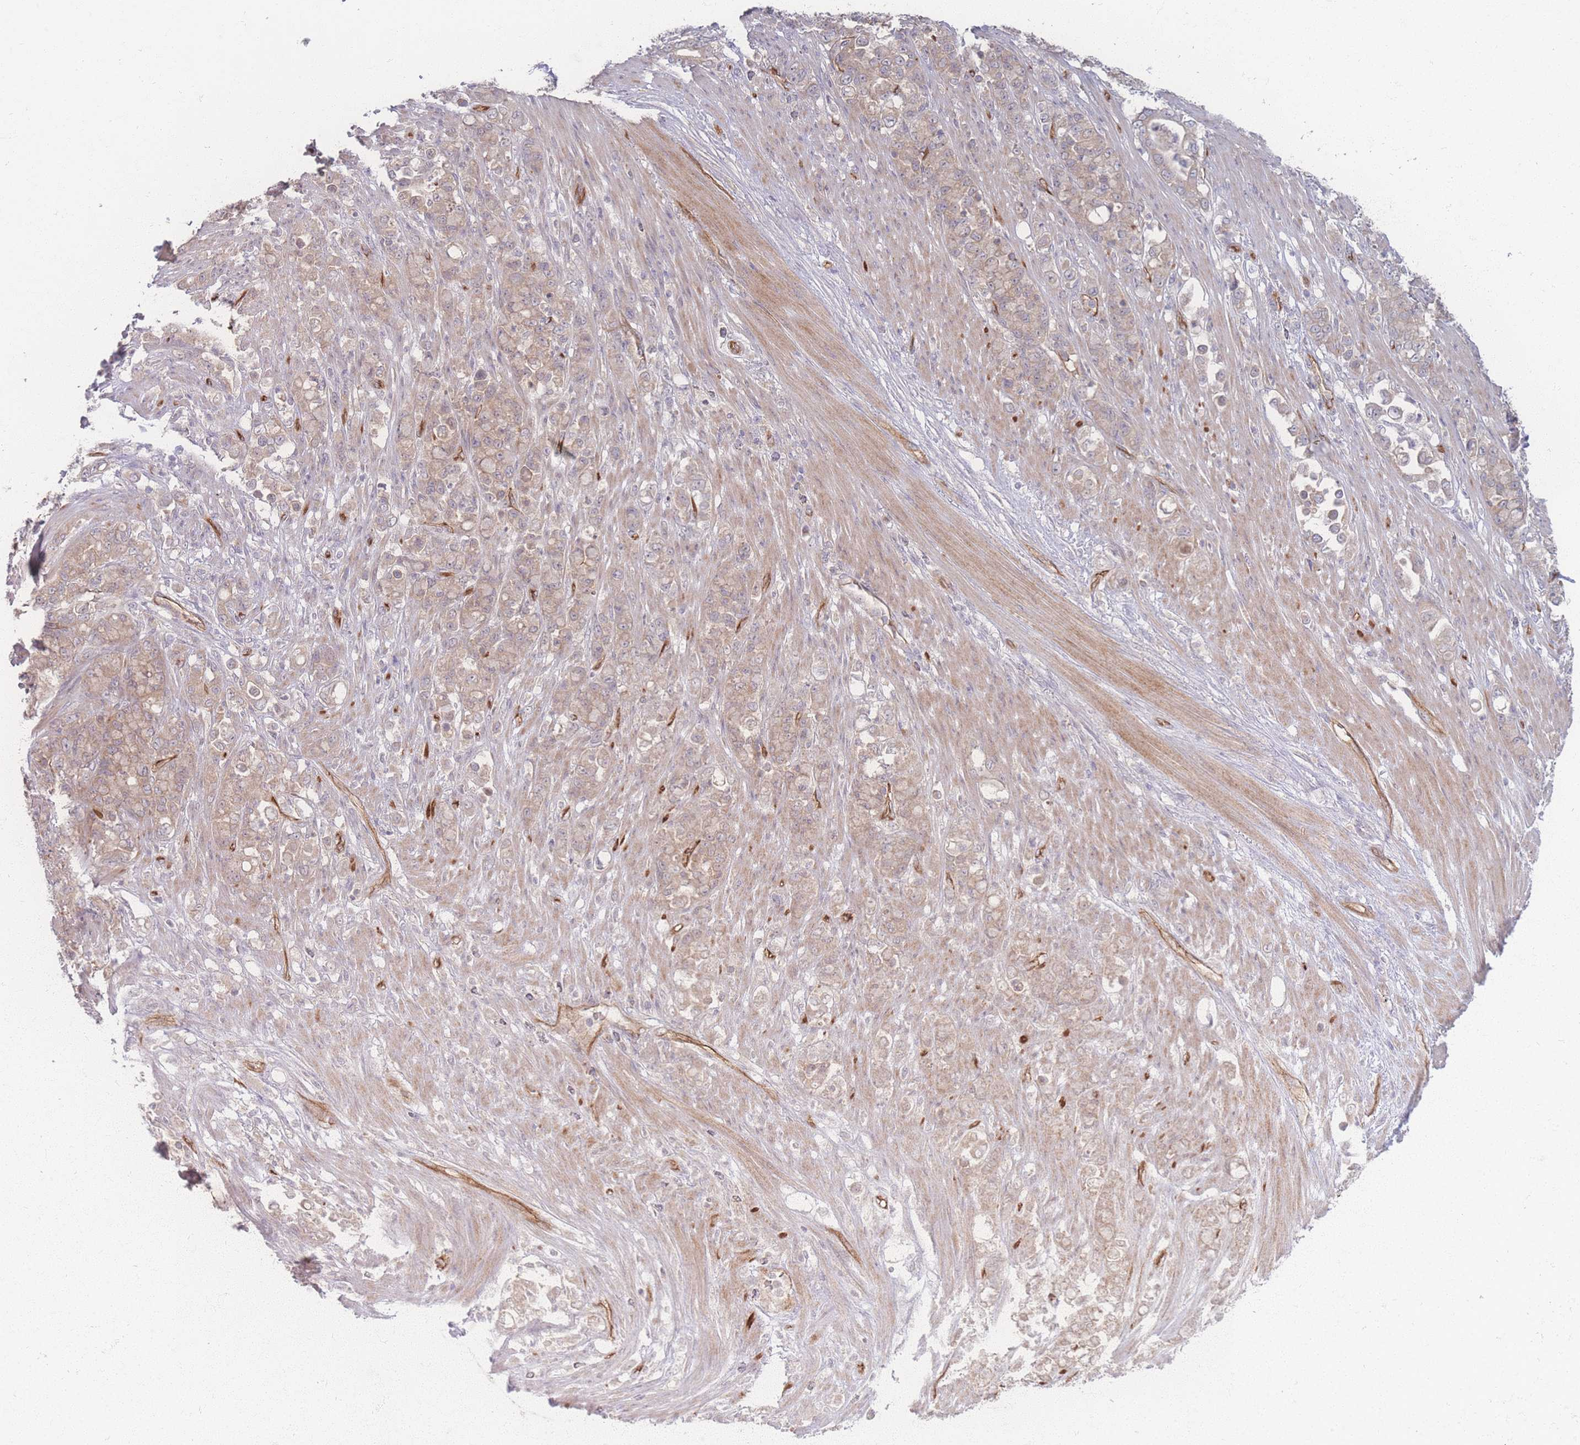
{"staining": {"intensity": "weak", "quantity": ">75%", "location": "cytoplasmic/membranous"}, "tissue": "stomach cancer", "cell_type": "Tumor cells", "image_type": "cancer", "snomed": [{"axis": "morphology", "description": "Normal tissue, NOS"}, {"axis": "morphology", "description": "Adenocarcinoma, NOS"}, {"axis": "topography", "description": "Stomach"}], "caption": "Tumor cells show low levels of weak cytoplasmic/membranous expression in about >75% of cells in stomach adenocarcinoma.", "gene": "INSR", "patient": {"sex": "female", "age": 79}}